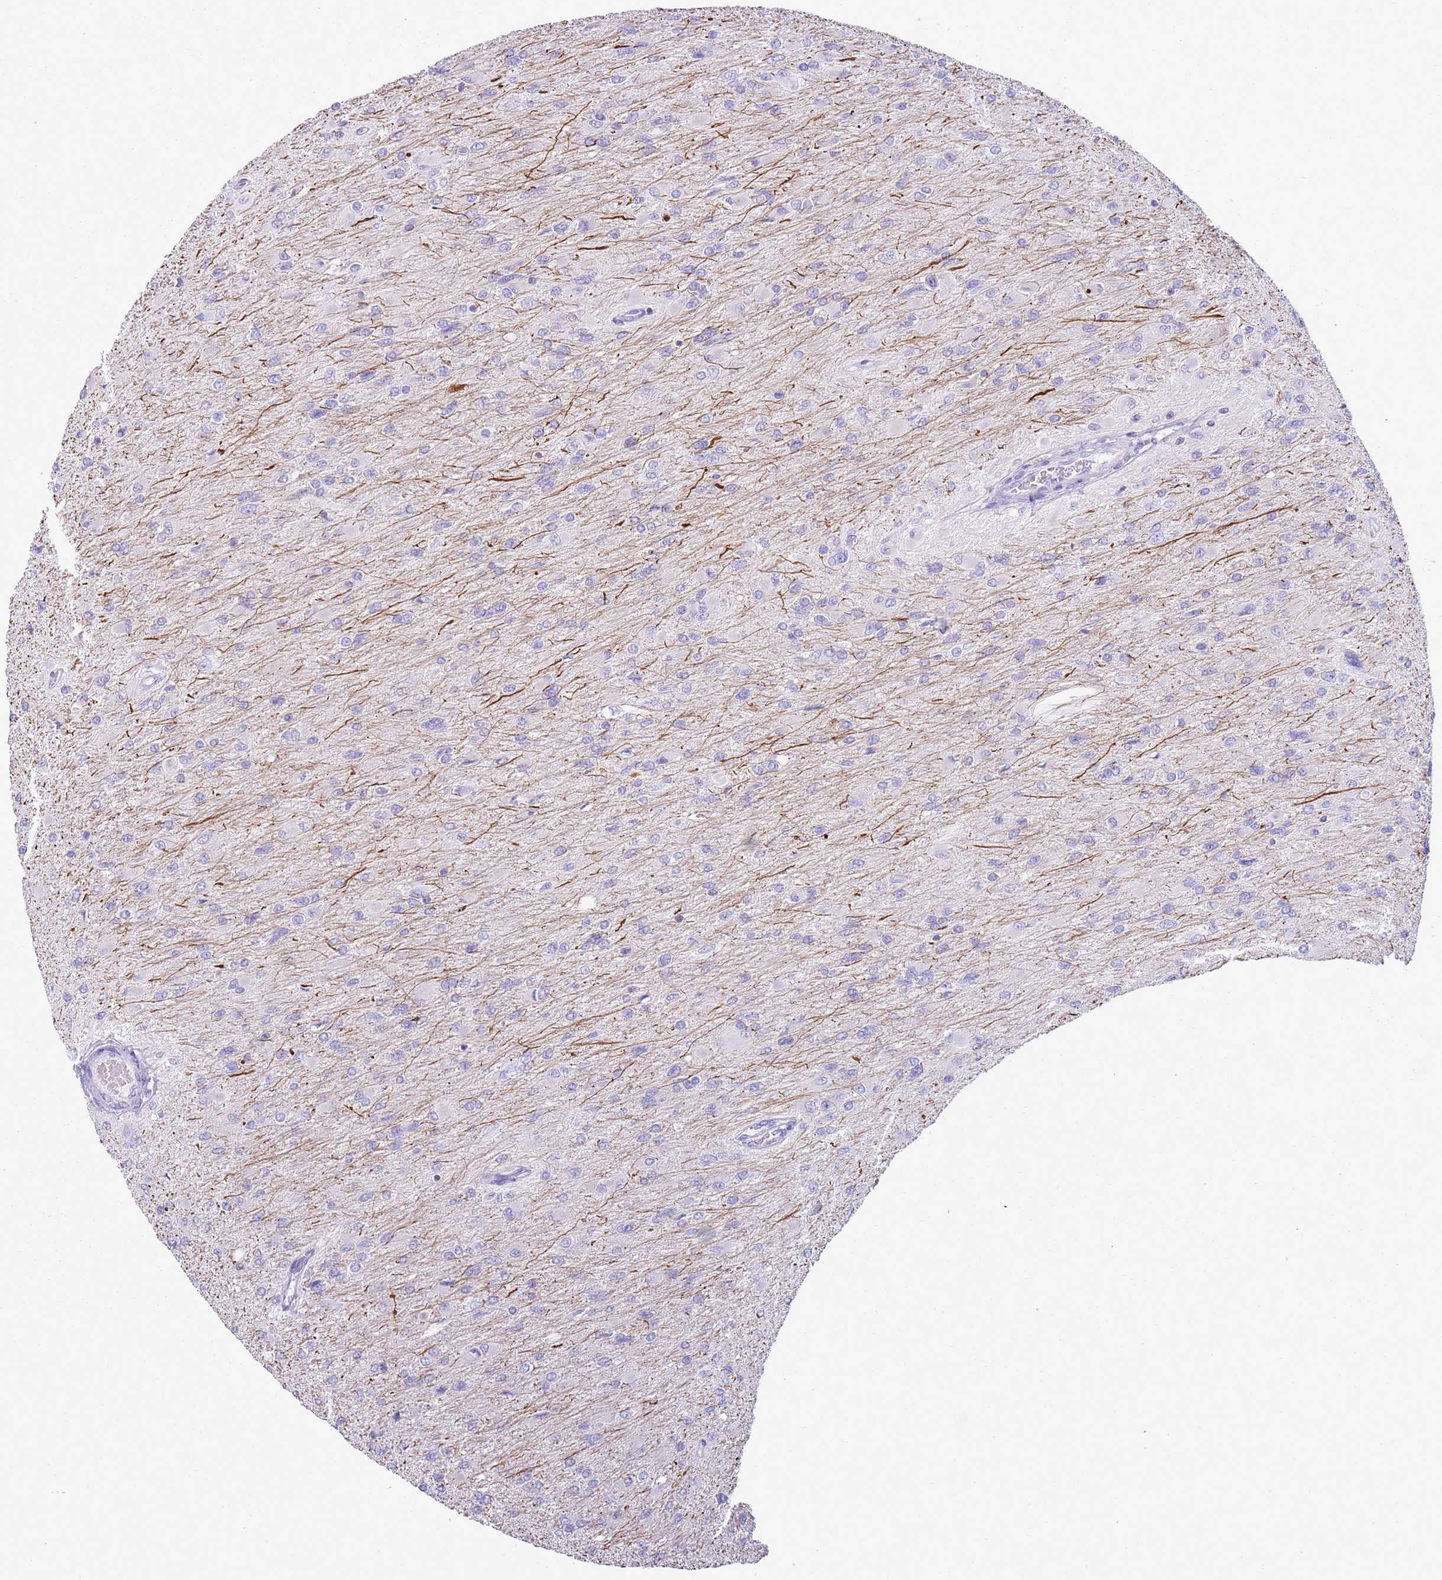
{"staining": {"intensity": "negative", "quantity": "none", "location": "none"}, "tissue": "glioma", "cell_type": "Tumor cells", "image_type": "cancer", "snomed": [{"axis": "morphology", "description": "Glioma, malignant, High grade"}, {"axis": "topography", "description": "Cerebral cortex"}], "caption": "Immunohistochemistry (IHC) photomicrograph of human glioma stained for a protein (brown), which displays no positivity in tumor cells. (DAB (3,3'-diaminobenzidine) immunohistochemistry visualized using brightfield microscopy, high magnification).", "gene": "NBPF20", "patient": {"sex": "female", "age": 36}}